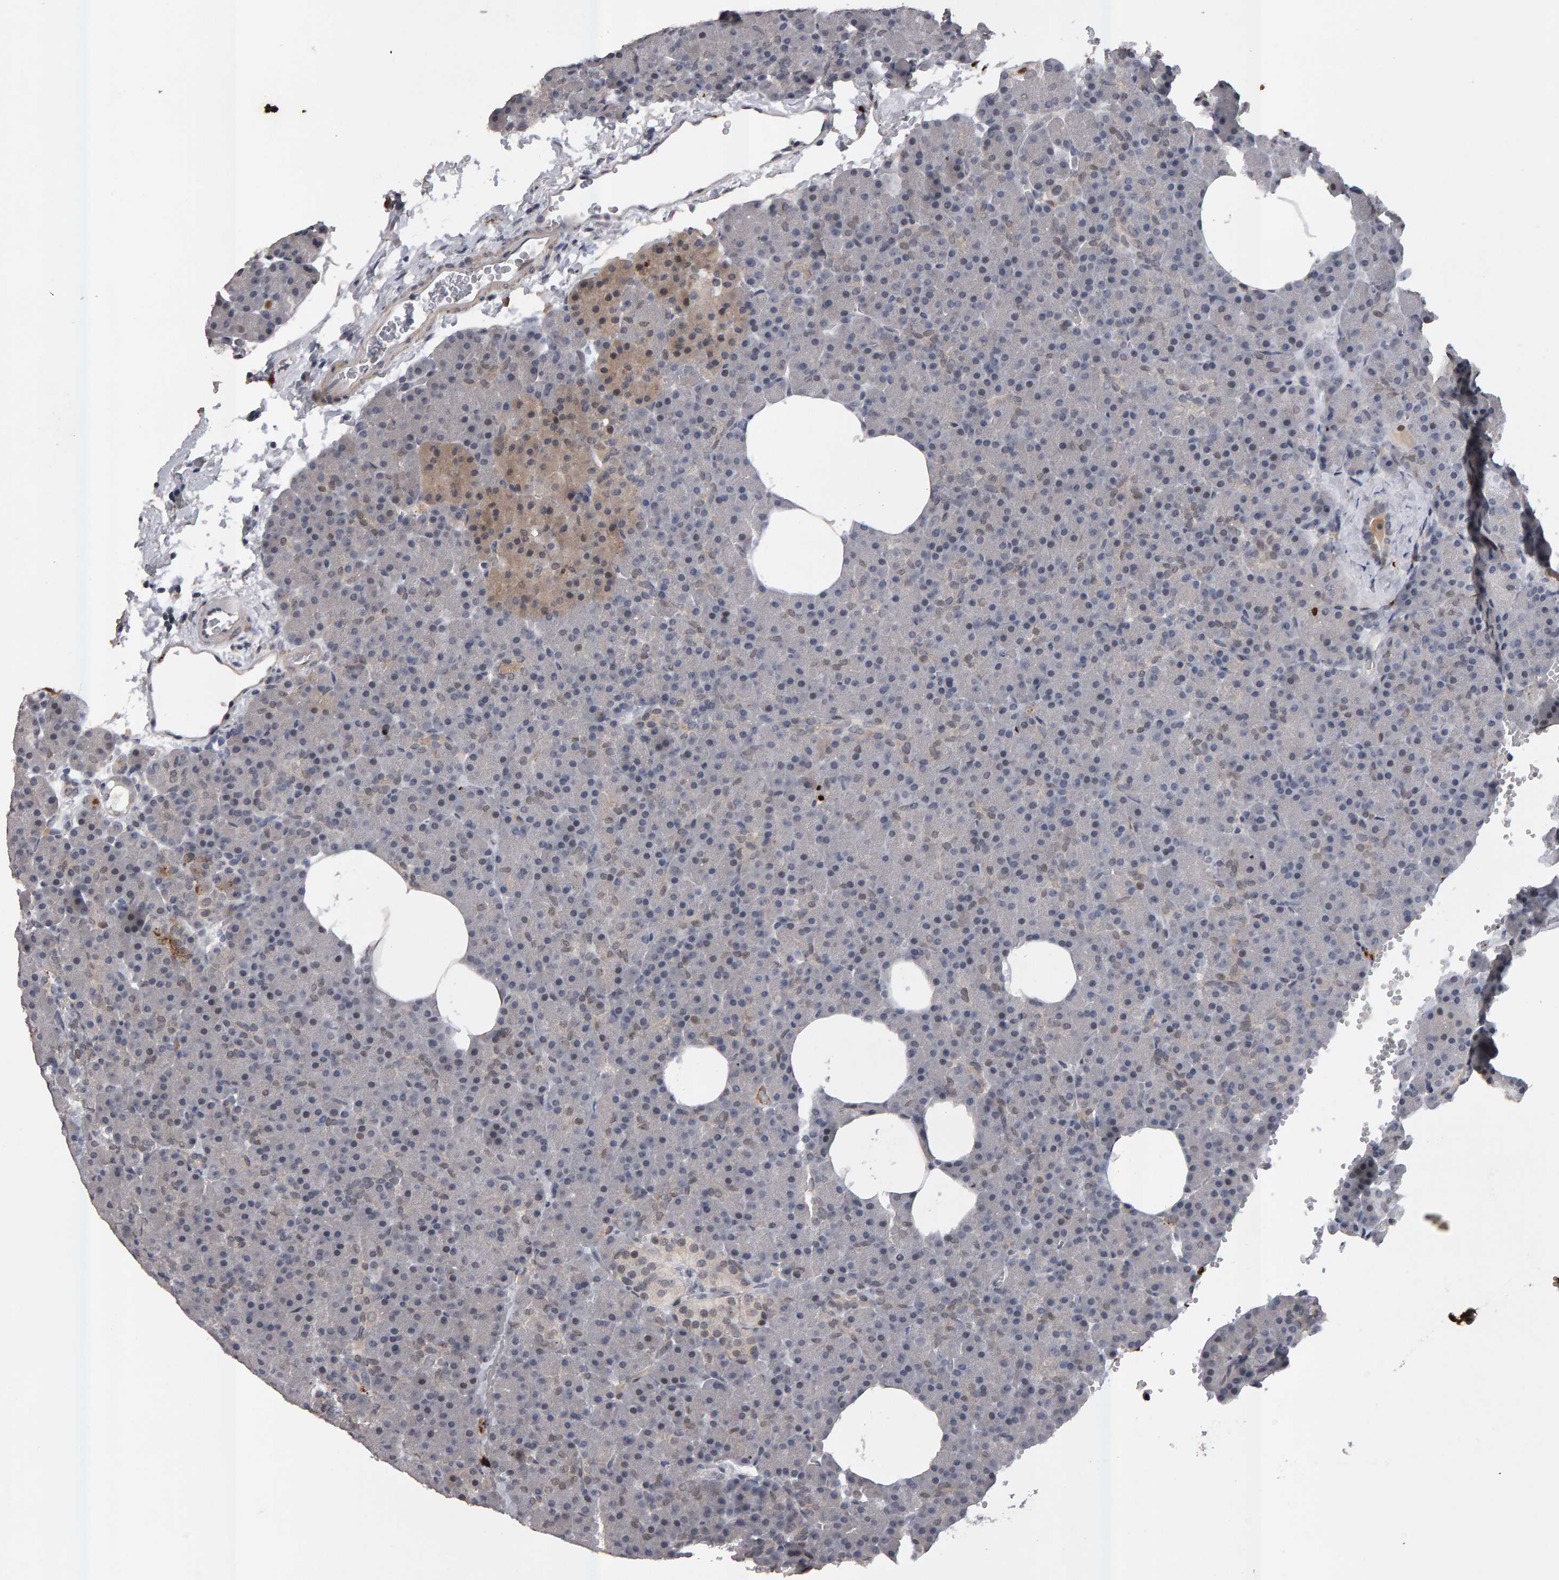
{"staining": {"intensity": "weak", "quantity": "<25%", "location": "cytoplasmic/membranous,nuclear"}, "tissue": "pancreas", "cell_type": "Exocrine glandular cells", "image_type": "normal", "snomed": [{"axis": "morphology", "description": "Normal tissue, NOS"}, {"axis": "morphology", "description": "Carcinoid, malignant, NOS"}, {"axis": "topography", "description": "Pancreas"}], "caption": "An immunohistochemistry micrograph of normal pancreas is shown. There is no staining in exocrine glandular cells of pancreas. (DAB (3,3'-diaminobenzidine) IHC with hematoxylin counter stain).", "gene": "IPO8", "patient": {"sex": "female", "age": 35}}